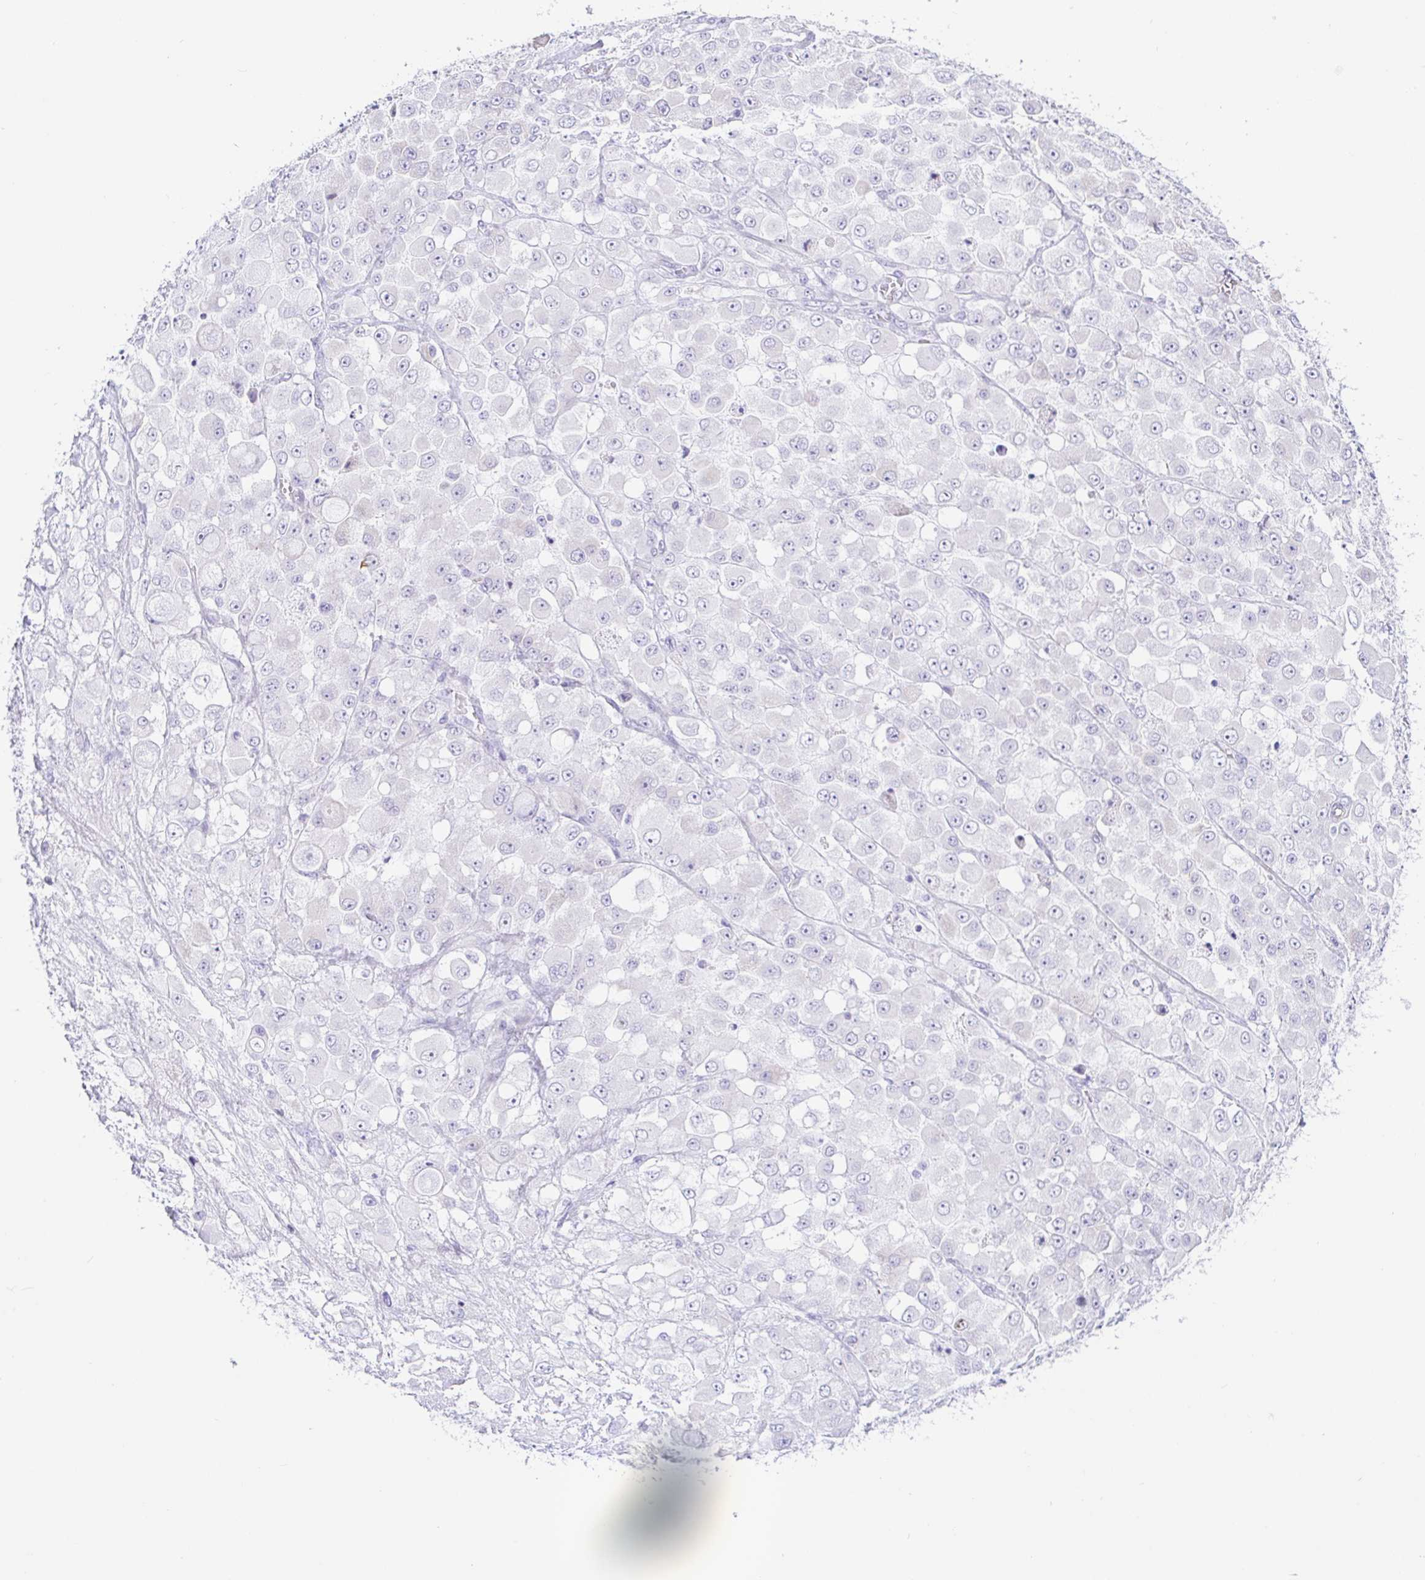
{"staining": {"intensity": "negative", "quantity": "none", "location": "none"}, "tissue": "stomach cancer", "cell_type": "Tumor cells", "image_type": "cancer", "snomed": [{"axis": "morphology", "description": "Adenocarcinoma, NOS"}, {"axis": "topography", "description": "Stomach"}], "caption": "An immunohistochemistry (IHC) micrograph of adenocarcinoma (stomach) is shown. There is no staining in tumor cells of adenocarcinoma (stomach). (Immunohistochemistry (ihc), brightfield microscopy, high magnification).", "gene": "PINLYP", "patient": {"sex": "female", "age": 76}}